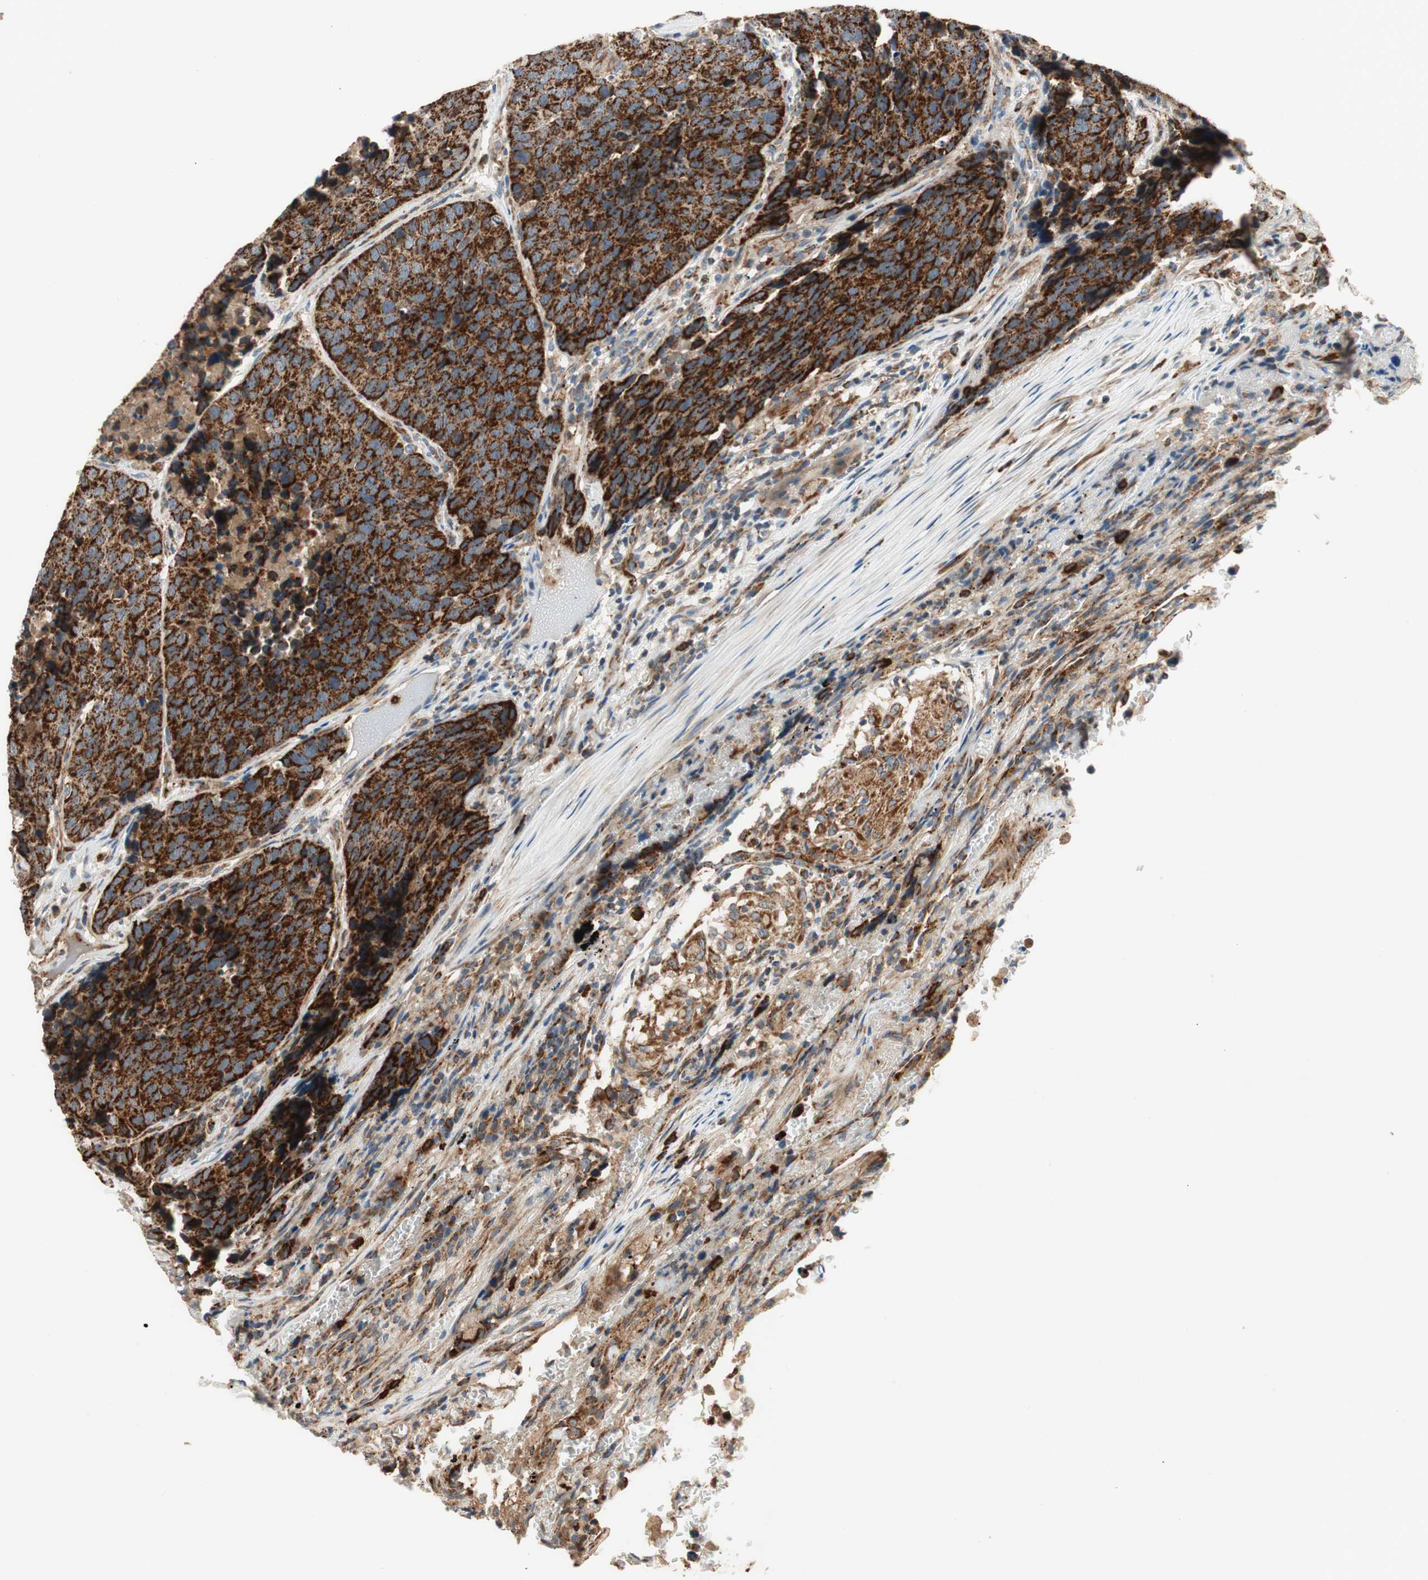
{"staining": {"intensity": "strong", "quantity": ">75%", "location": "cytoplasmic/membranous"}, "tissue": "carcinoid", "cell_type": "Tumor cells", "image_type": "cancer", "snomed": [{"axis": "morphology", "description": "Carcinoid, malignant, NOS"}, {"axis": "topography", "description": "Lung"}], "caption": "Immunohistochemistry (IHC) (DAB (3,3'-diaminobenzidine)) staining of carcinoid displays strong cytoplasmic/membranous protein expression in approximately >75% of tumor cells.", "gene": "AKAP1", "patient": {"sex": "male", "age": 60}}